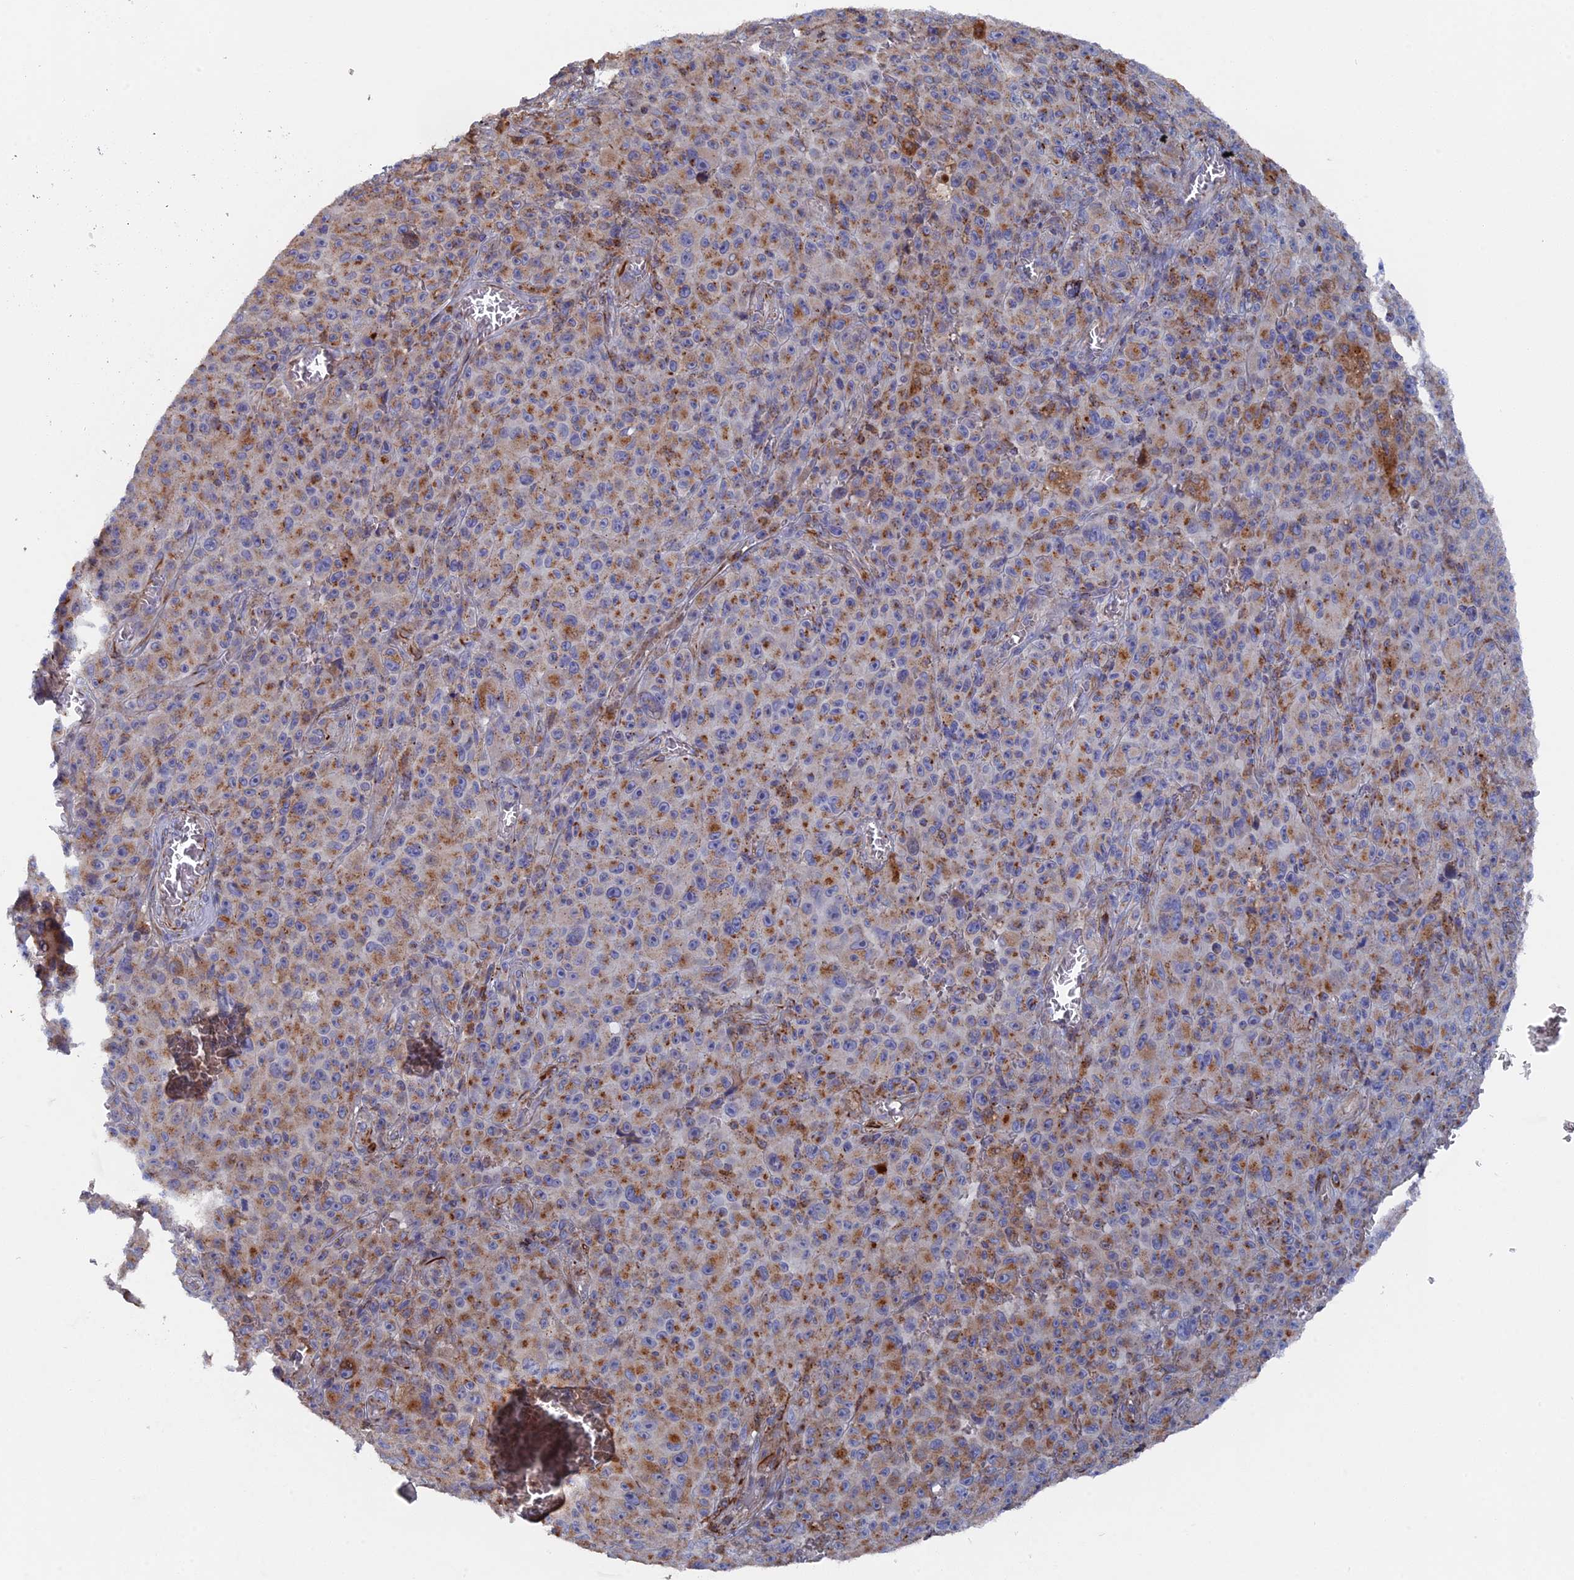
{"staining": {"intensity": "moderate", "quantity": ">75%", "location": "cytoplasmic/membranous"}, "tissue": "melanoma", "cell_type": "Tumor cells", "image_type": "cancer", "snomed": [{"axis": "morphology", "description": "Malignant melanoma, NOS"}, {"axis": "topography", "description": "Skin"}], "caption": "High-power microscopy captured an IHC micrograph of melanoma, revealing moderate cytoplasmic/membranous expression in approximately >75% of tumor cells.", "gene": "SMG9", "patient": {"sex": "female", "age": 82}}